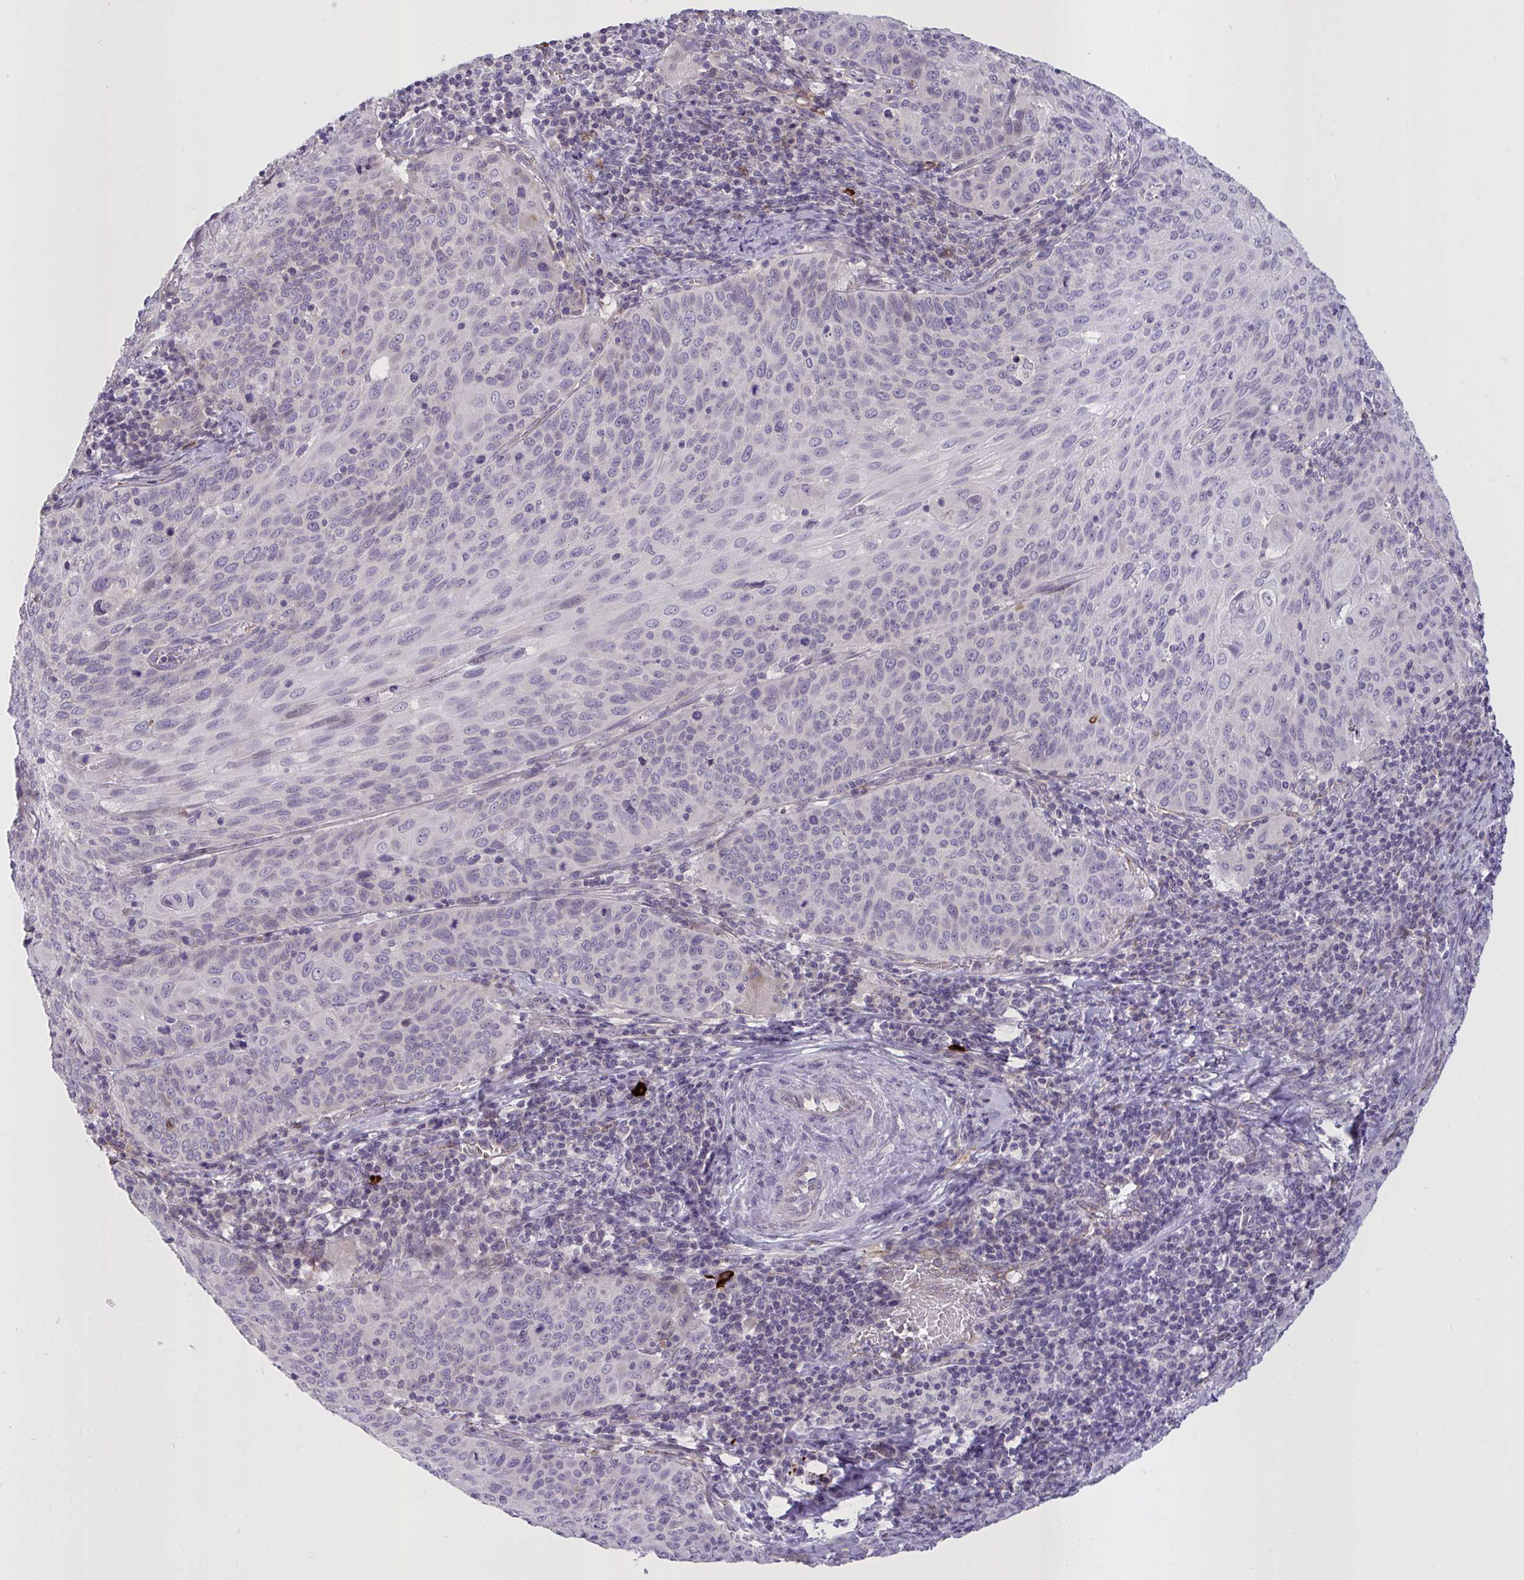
{"staining": {"intensity": "negative", "quantity": "none", "location": "none"}, "tissue": "cervical cancer", "cell_type": "Tumor cells", "image_type": "cancer", "snomed": [{"axis": "morphology", "description": "Squamous cell carcinoma, NOS"}, {"axis": "topography", "description": "Cervix"}], "caption": "Protein analysis of cervical cancer (squamous cell carcinoma) reveals no significant staining in tumor cells.", "gene": "SEMA6B", "patient": {"sex": "female", "age": 65}}